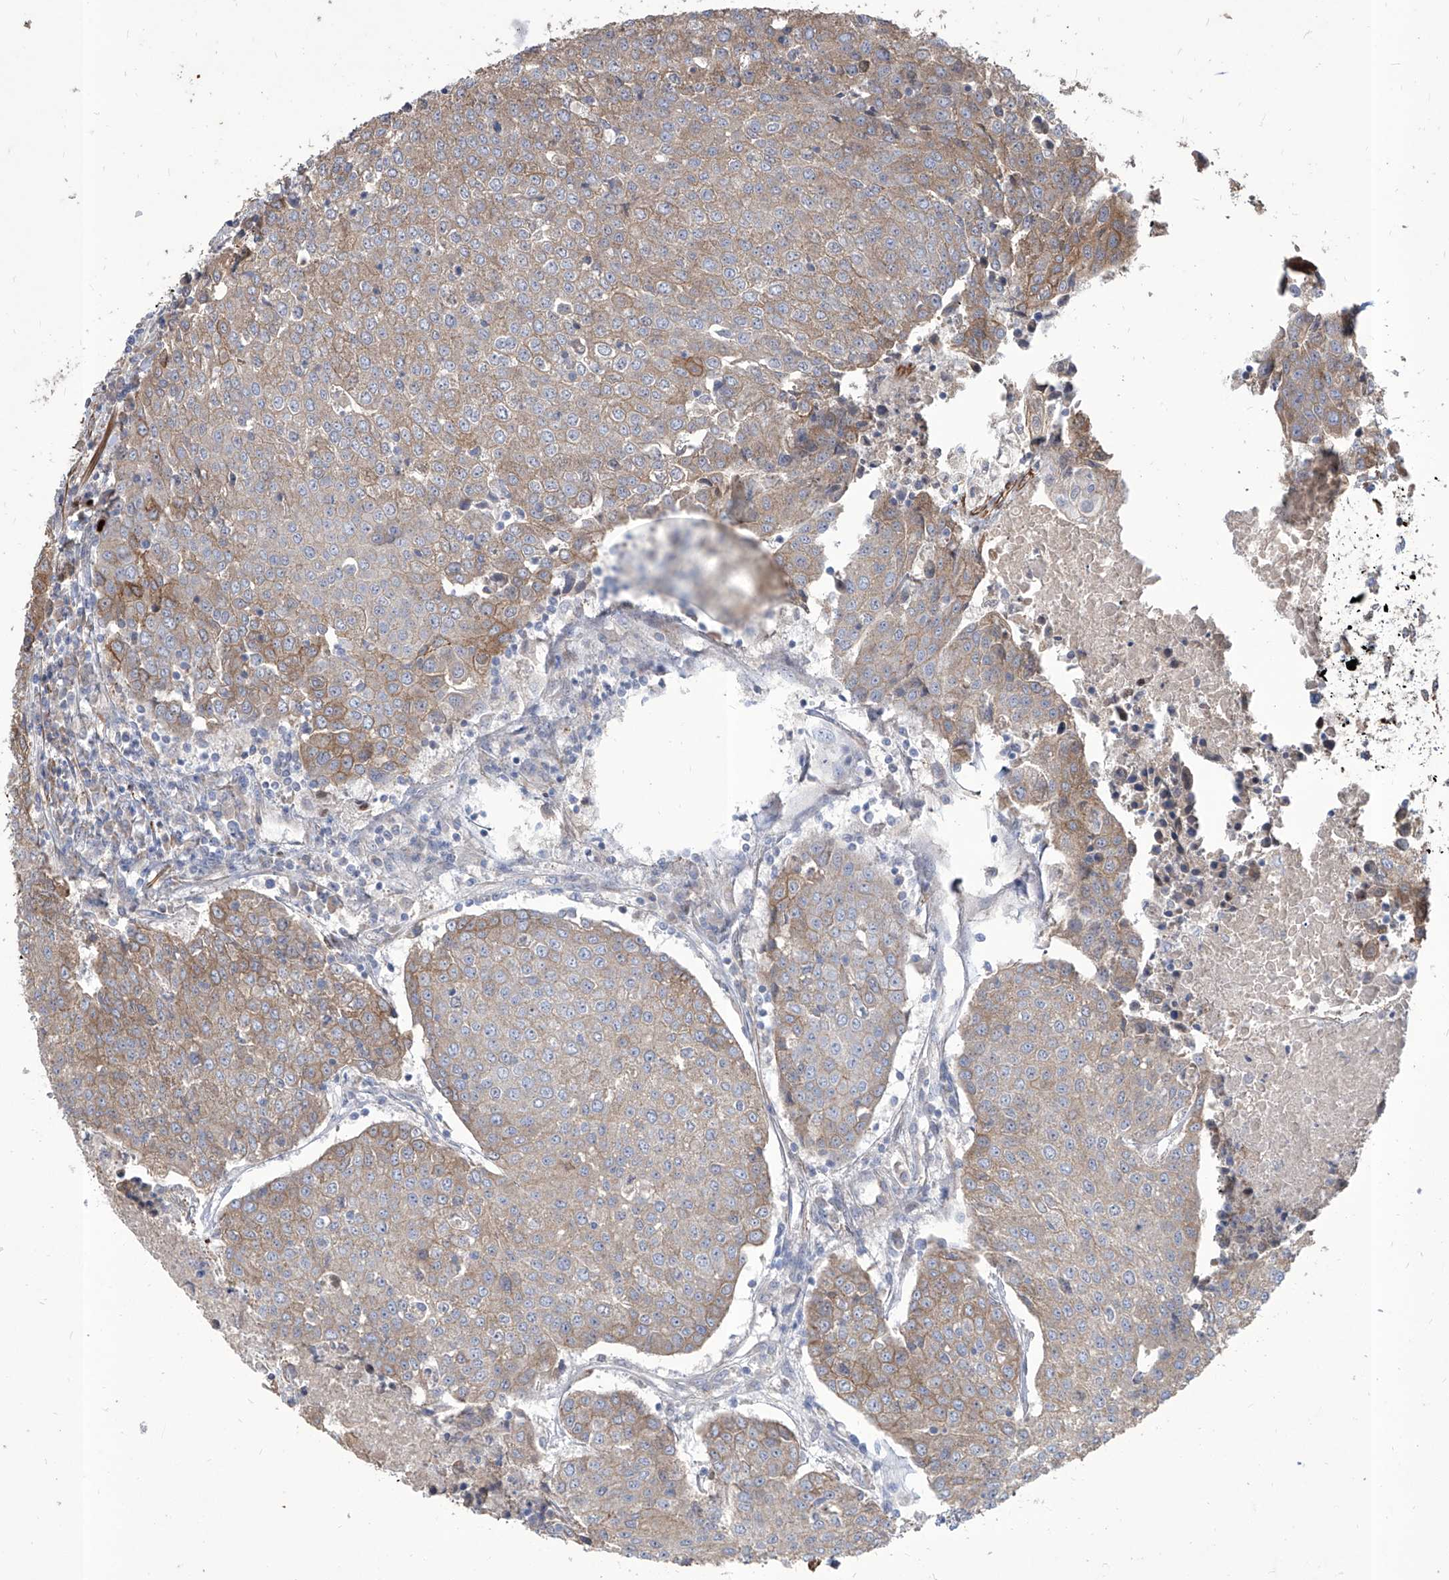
{"staining": {"intensity": "moderate", "quantity": "<25%", "location": "cytoplasmic/membranous"}, "tissue": "urothelial cancer", "cell_type": "Tumor cells", "image_type": "cancer", "snomed": [{"axis": "morphology", "description": "Urothelial carcinoma, High grade"}, {"axis": "topography", "description": "Urinary bladder"}], "caption": "High-power microscopy captured an immunohistochemistry micrograph of high-grade urothelial carcinoma, revealing moderate cytoplasmic/membranous positivity in approximately <25% of tumor cells. The staining was performed using DAB, with brown indicating positive protein expression. Nuclei are stained blue with hematoxylin.", "gene": "FAM83B", "patient": {"sex": "female", "age": 85}}